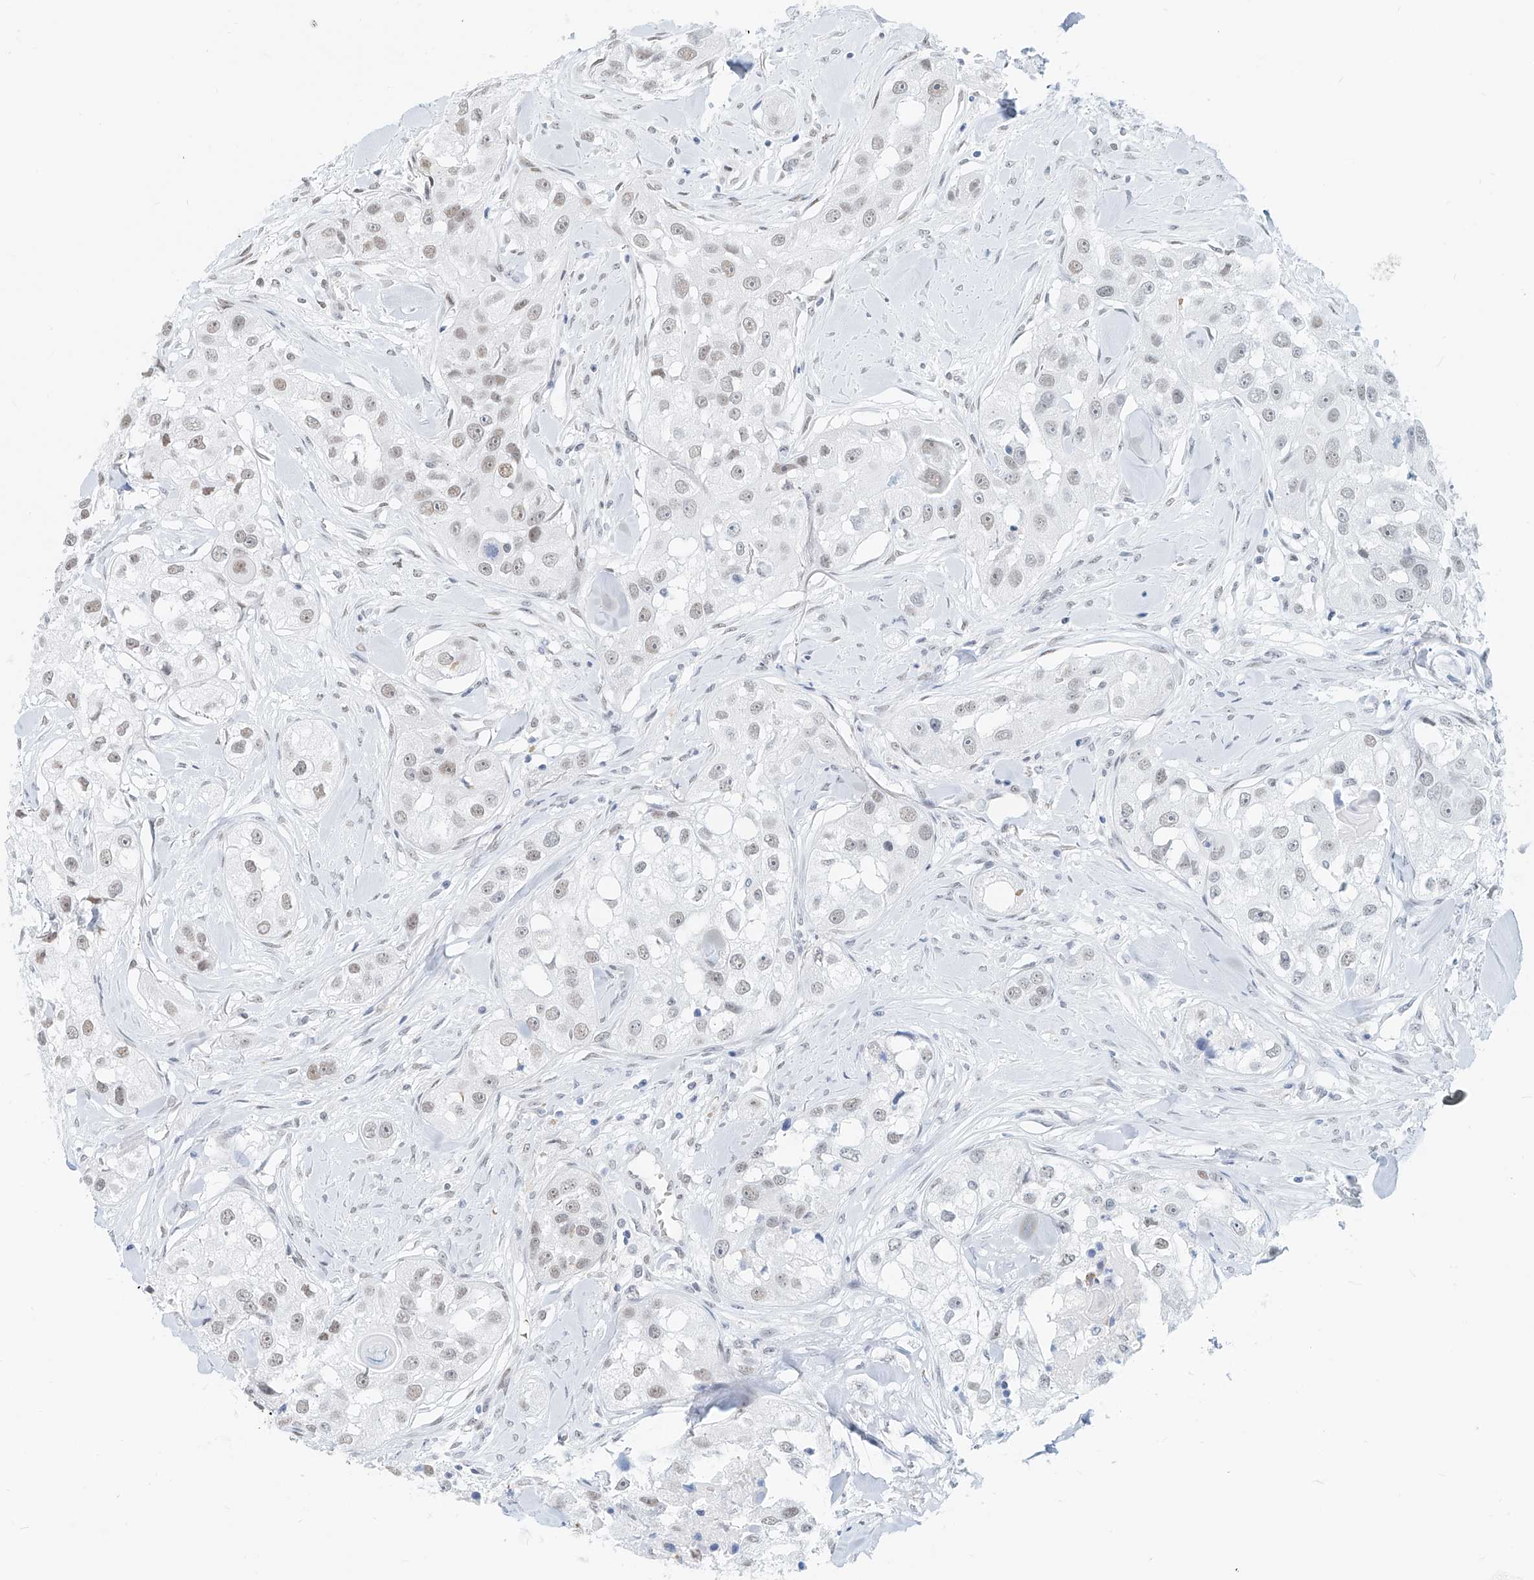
{"staining": {"intensity": "weak", "quantity": "25%-75%", "location": "nuclear"}, "tissue": "head and neck cancer", "cell_type": "Tumor cells", "image_type": "cancer", "snomed": [{"axis": "morphology", "description": "Normal tissue, NOS"}, {"axis": "morphology", "description": "Squamous cell carcinoma, NOS"}, {"axis": "topography", "description": "Skeletal muscle"}, {"axis": "topography", "description": "Head-Neck"}], "caption": "Weak nuclear protein expression is identified in about 25%-75% of tumor cells in head and neck cancer (squamous cell carcinoma).", "gene": "SASH1", "patient": {"sex": "male", "age": 51}}